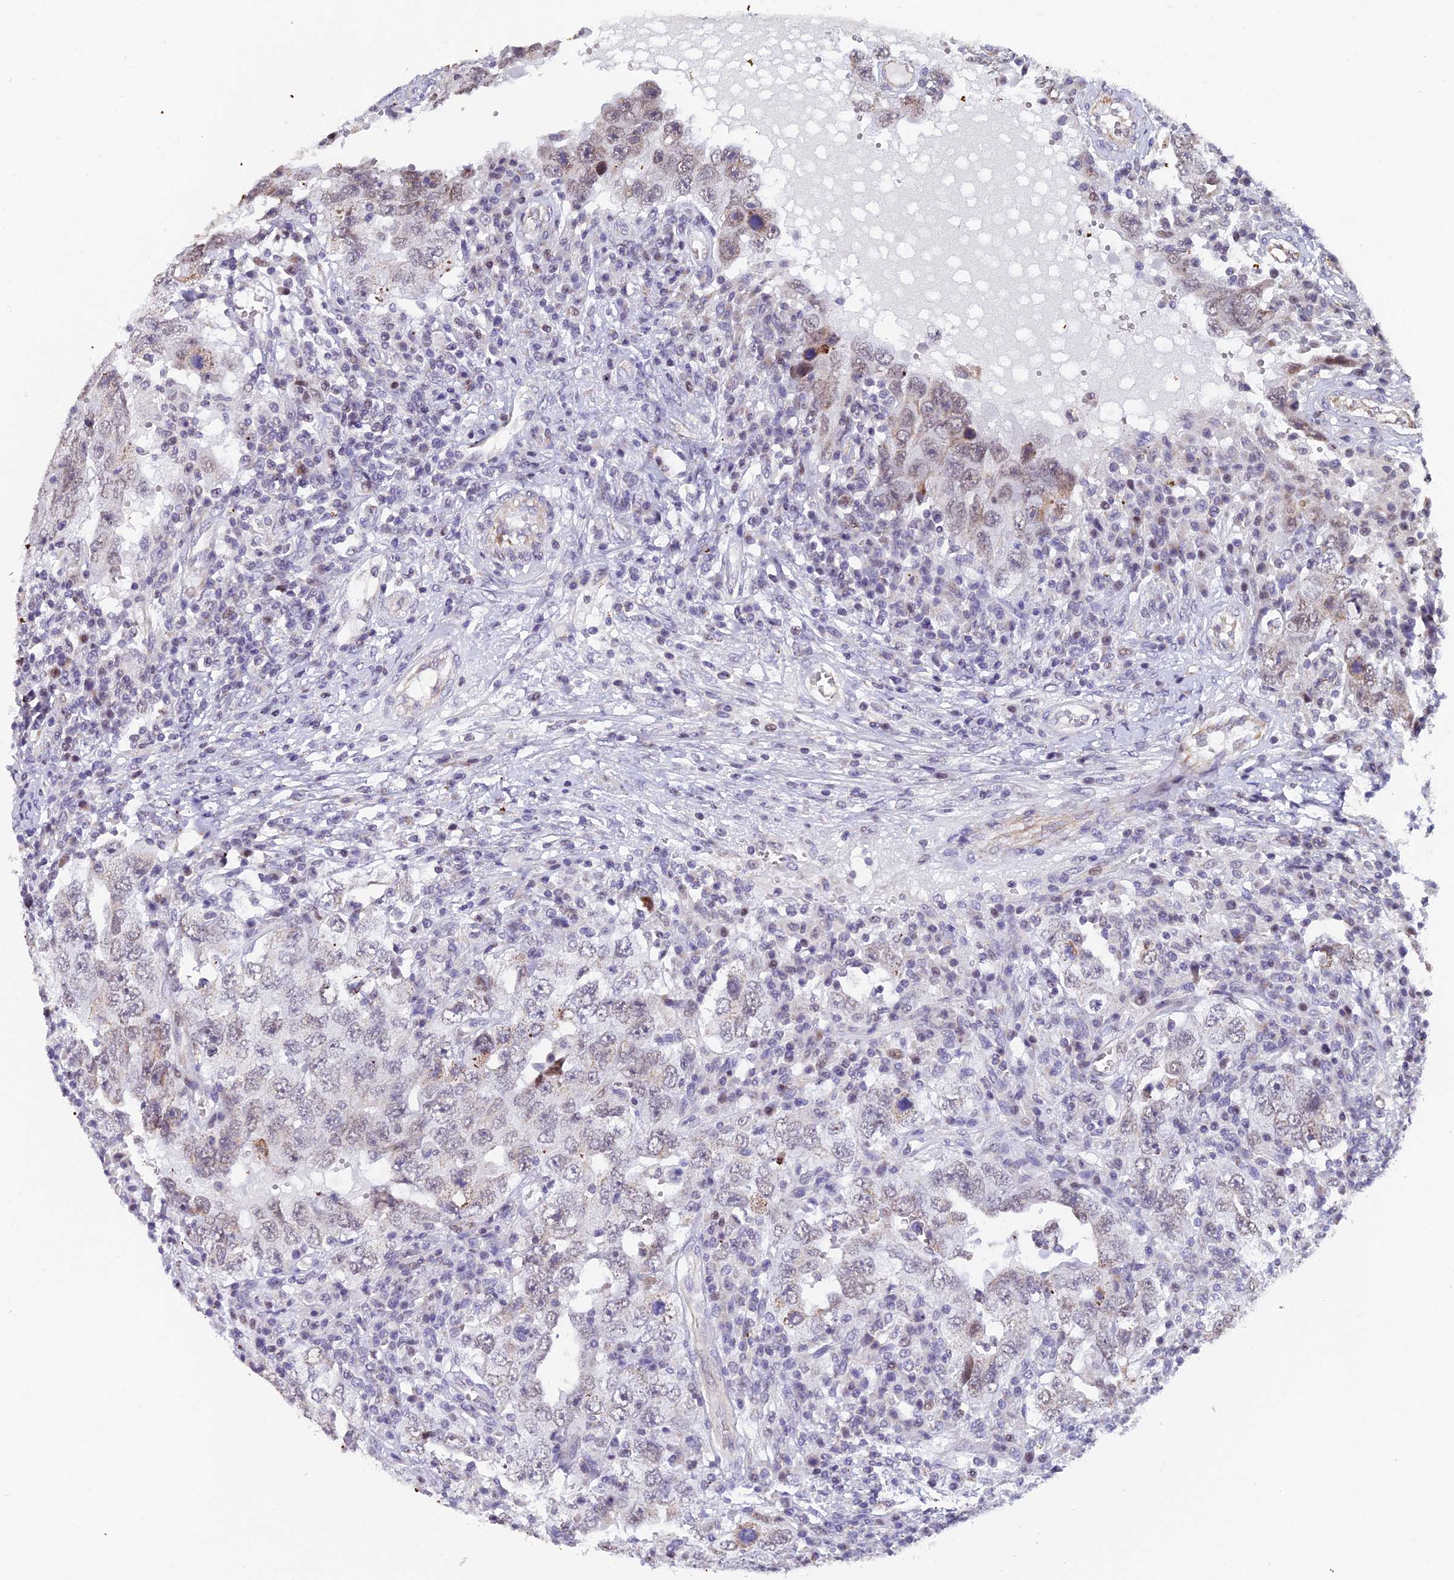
{"staining": {"intensity": "weak", "quantity": "<25%", "location": "nuclear"}, "tissue": "testis cancer", "cell_type": "Tumor cells", "image_type": "cancer", "snomed": [{"axis": "morphology", "description": "Carcinoma, Embryonal, NOS"}, {"axis": "topography", "description": "Testis"}], "caption": "An image of human testis cancer is negative for staining in tumor cells.", "gene": "XKR9", "patient": {"sex": "male", "age": 26}}